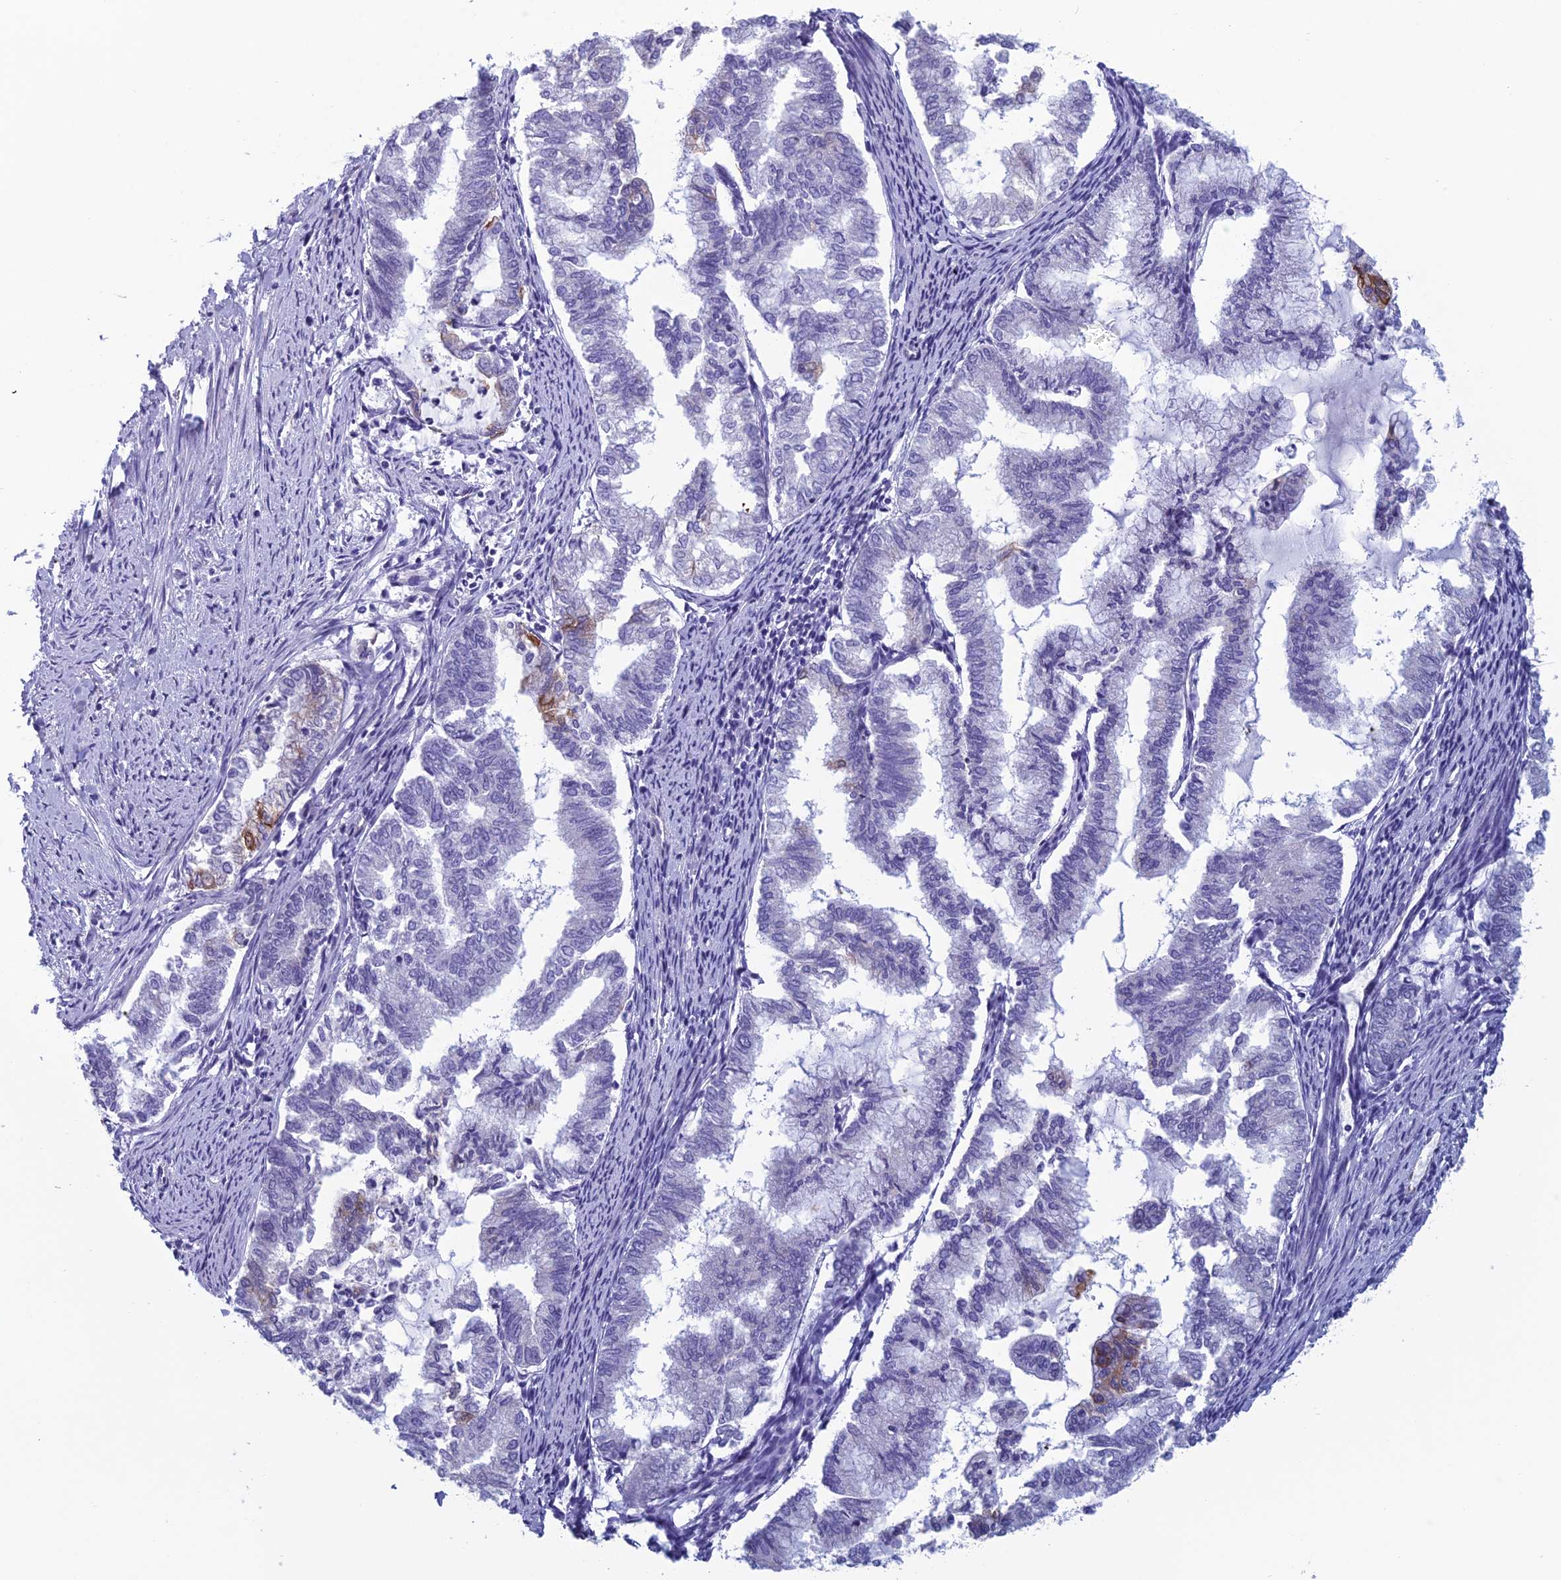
{"staining": {"intensity": "moderate", "quantity": "<25%", "location": "cytoplasmic/membranous"}, "tissue": "endometrial cancer", "cell_type": "Tumor cells", "image_type": "cancer", "snomed": [{"axis": "morphology", "description": "Adenocarcinoma, NOS"}, {"axis": "topography", "description": "Endometrium"}], "caption": "There is low levels of moderate cytoplasmic/membranous positivity in tumor cells of endometrial cancer (adenocarcinoma), as demonstrated by immunohistochemical staining (brown color).", "gene": "RBM41", "patient": {"sex": "female", "age": 79}}